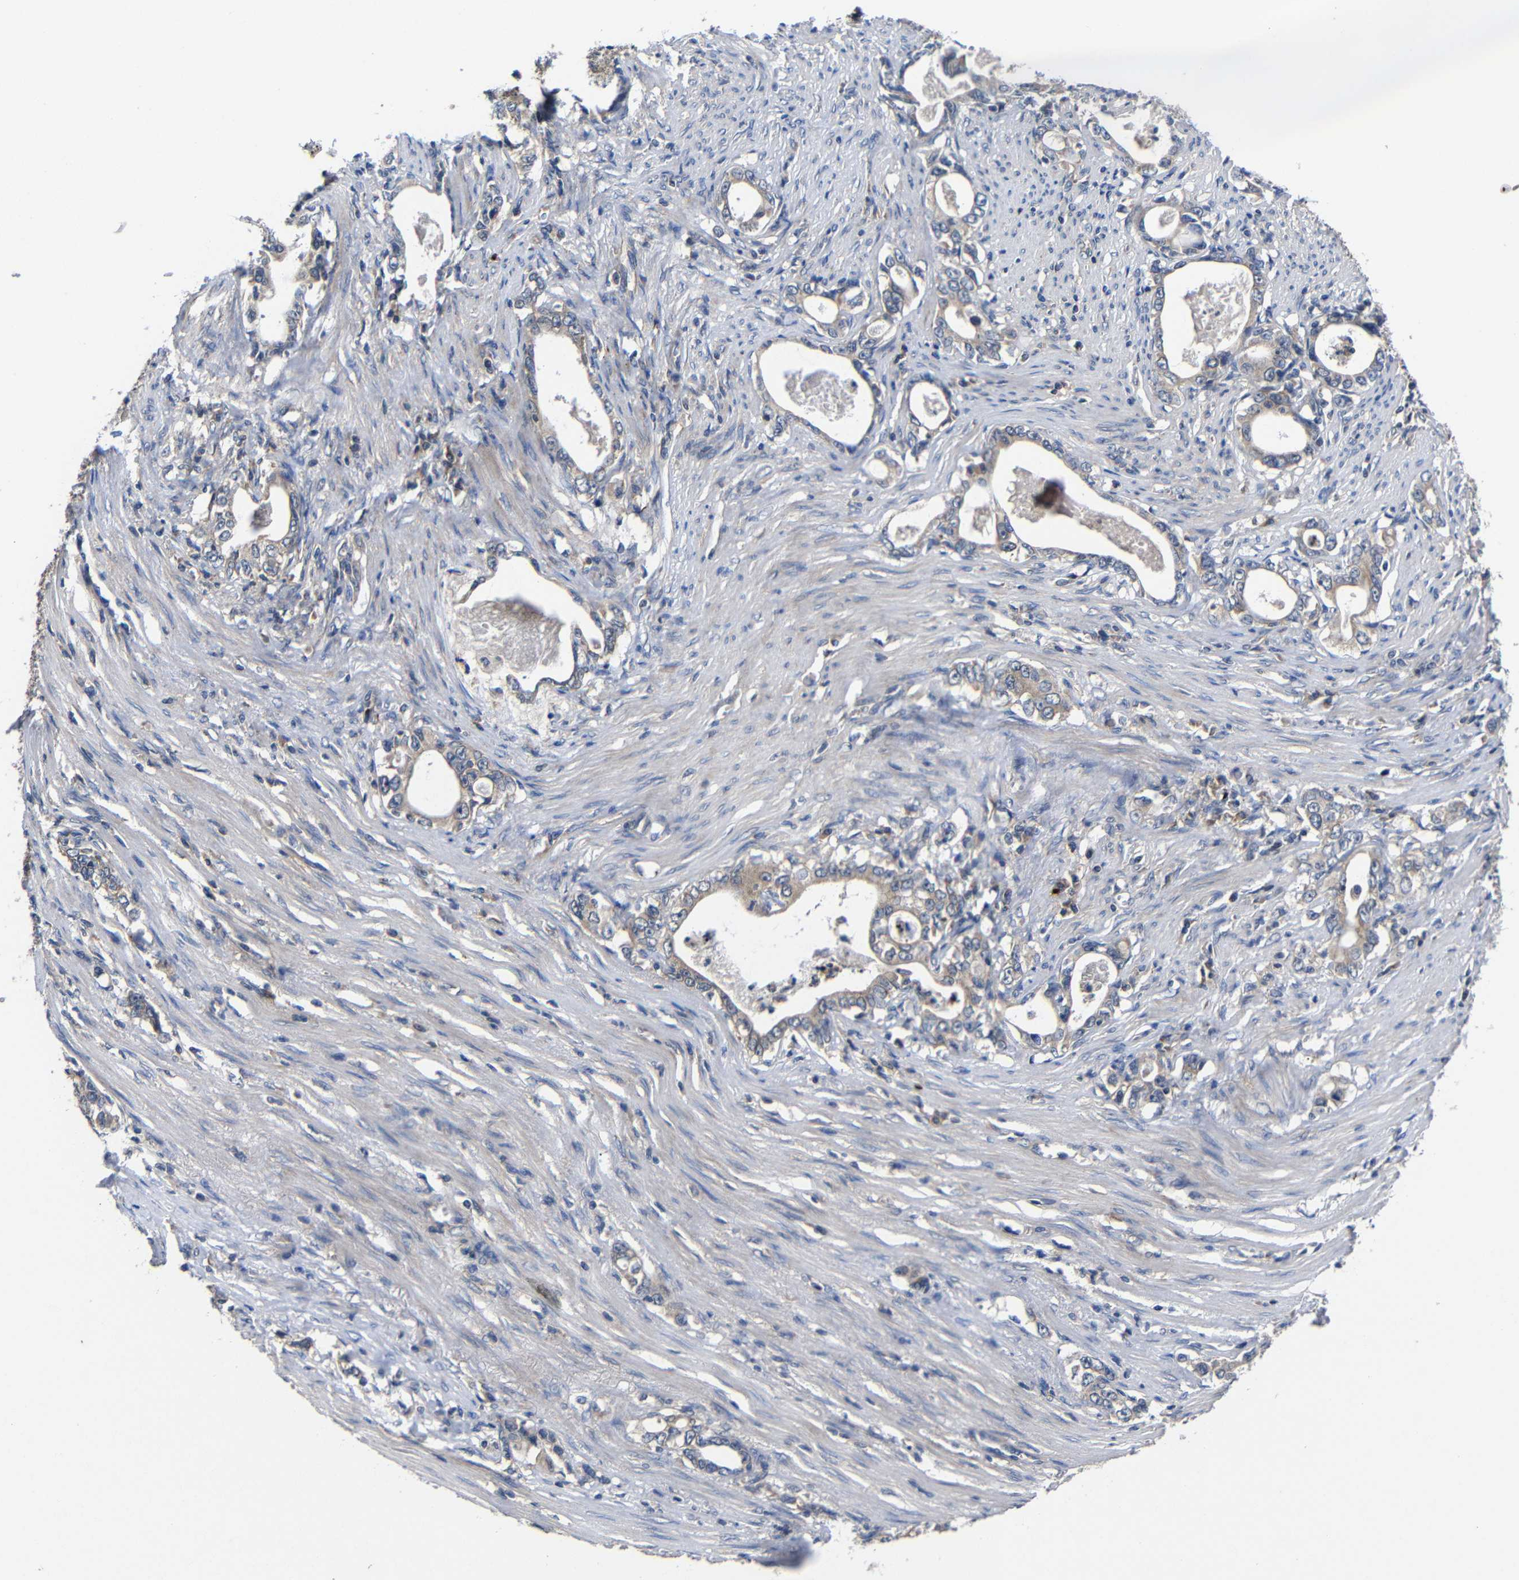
{"staining": {"intensity": "weak", "quantity": ">75%", "location": "cytoplasmic/membranous"}, "tissue": "stomach cancer", "cell_type": "Tumor cells", "image_type": "cancer", "snomed": [{"axis": "morphology", "description": "Adenocarcinoma, NOS"}, {"axis": "topography", "description": "Stomach, lower"}], "caption": "Immunohistochemistry image of stomach cancer stained for a protein (brown), which displays low levels of weak cytoplasmic/membranous staining in about >75% of tumor cells.", "gene": "LPAR5", "patient": {"sex": "female", "age": 72}}